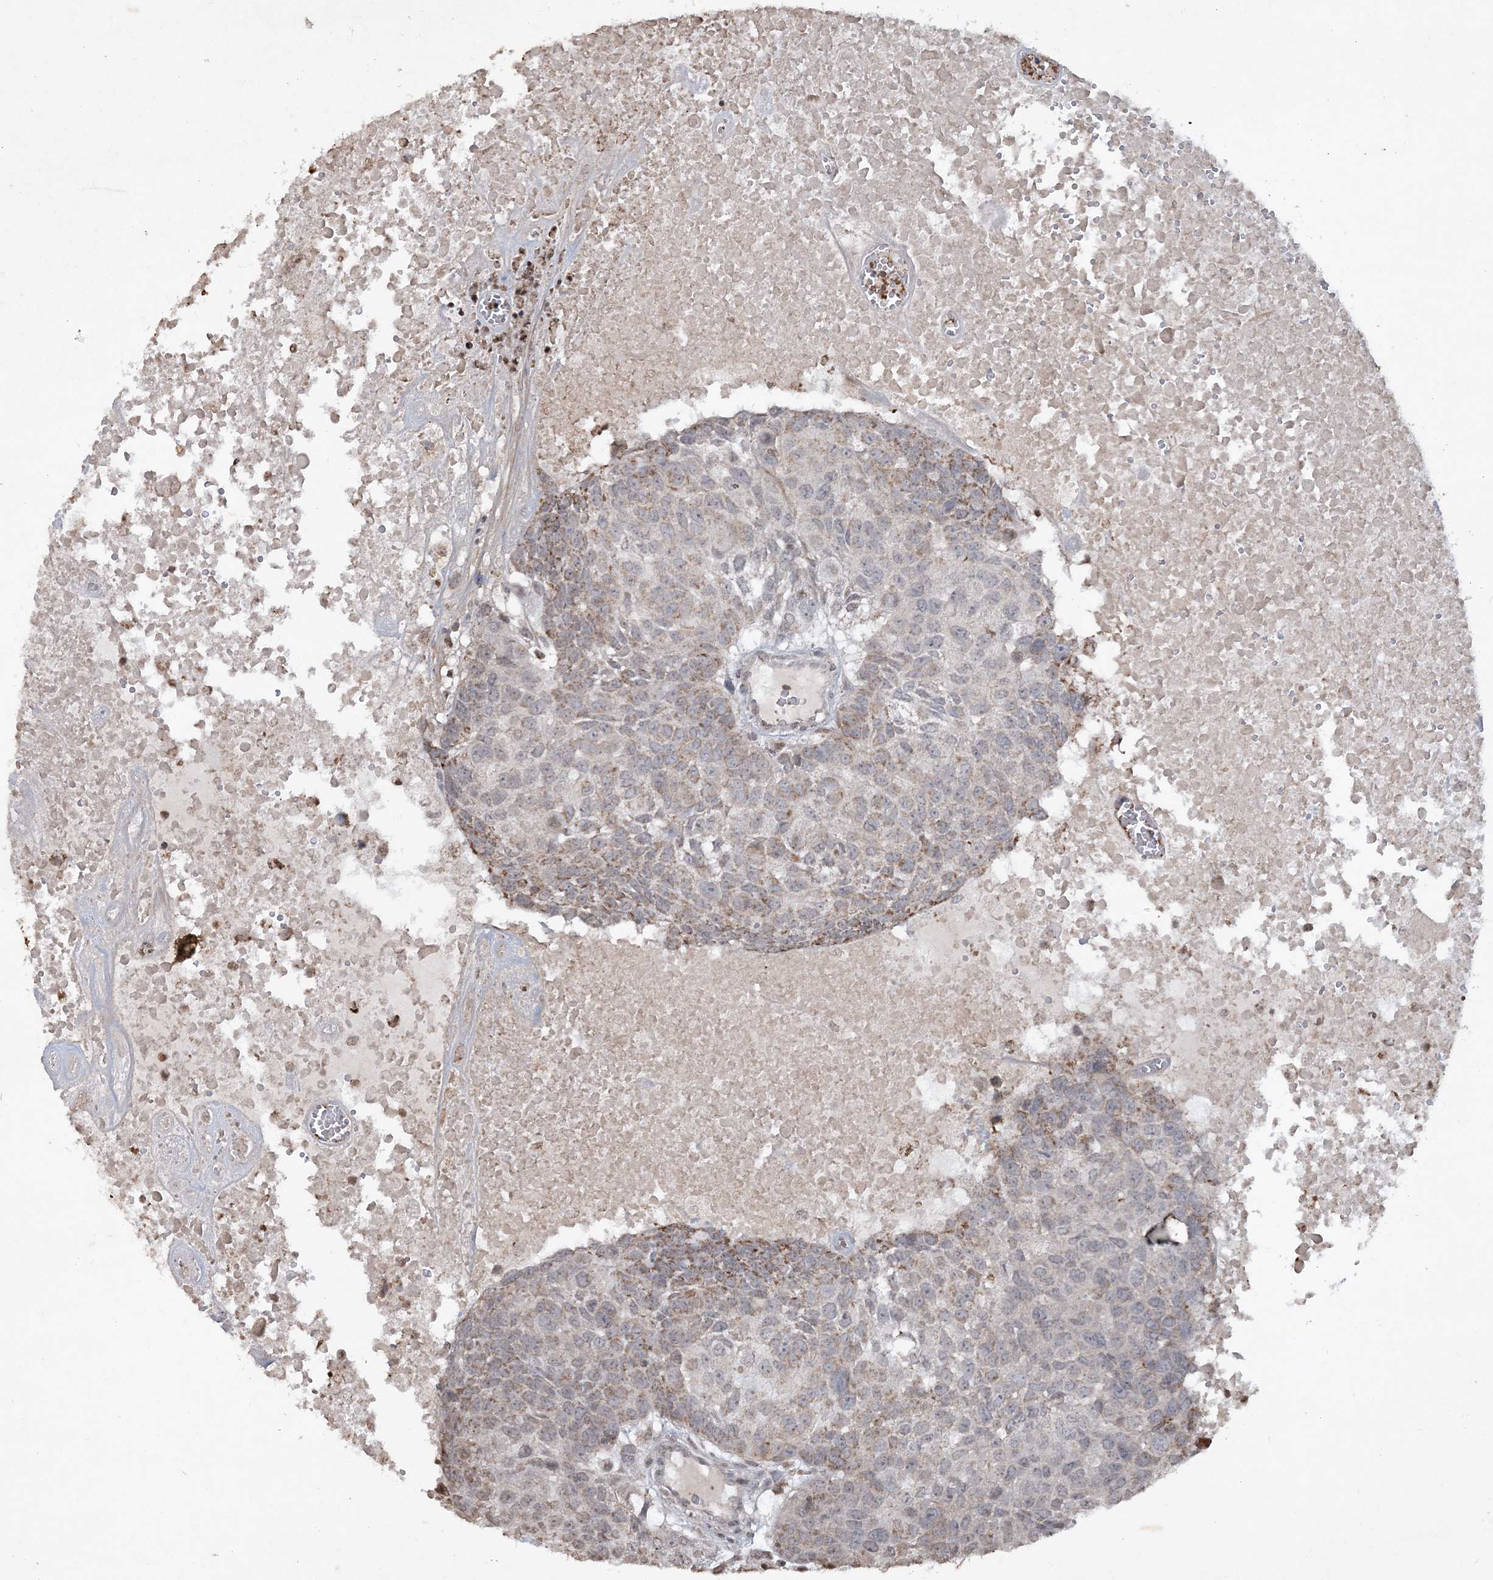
{"staining": {"intensity": "moderate", "quantity": "<25%", "location": "cytoplasmic/membranous"}, "tissue": "head and neck cancer", "cell_type": "Tumor cells", "image_type": "cancer", "snomed": [{"axis": "morphology", "description": "Squamous cell carcinoma, NOS"}, {"axis": "topography", "description": "Head-Neck"}], "caption": "High-power microscopy captured an immunohistochemistry histopathology image of head and neck cancer, revealing moderate cytoplasmic/membranous staining in approximately <25% of tumor cells.", "gene": "TTC7A", "patient": {"sex": "male", "age": 66}}